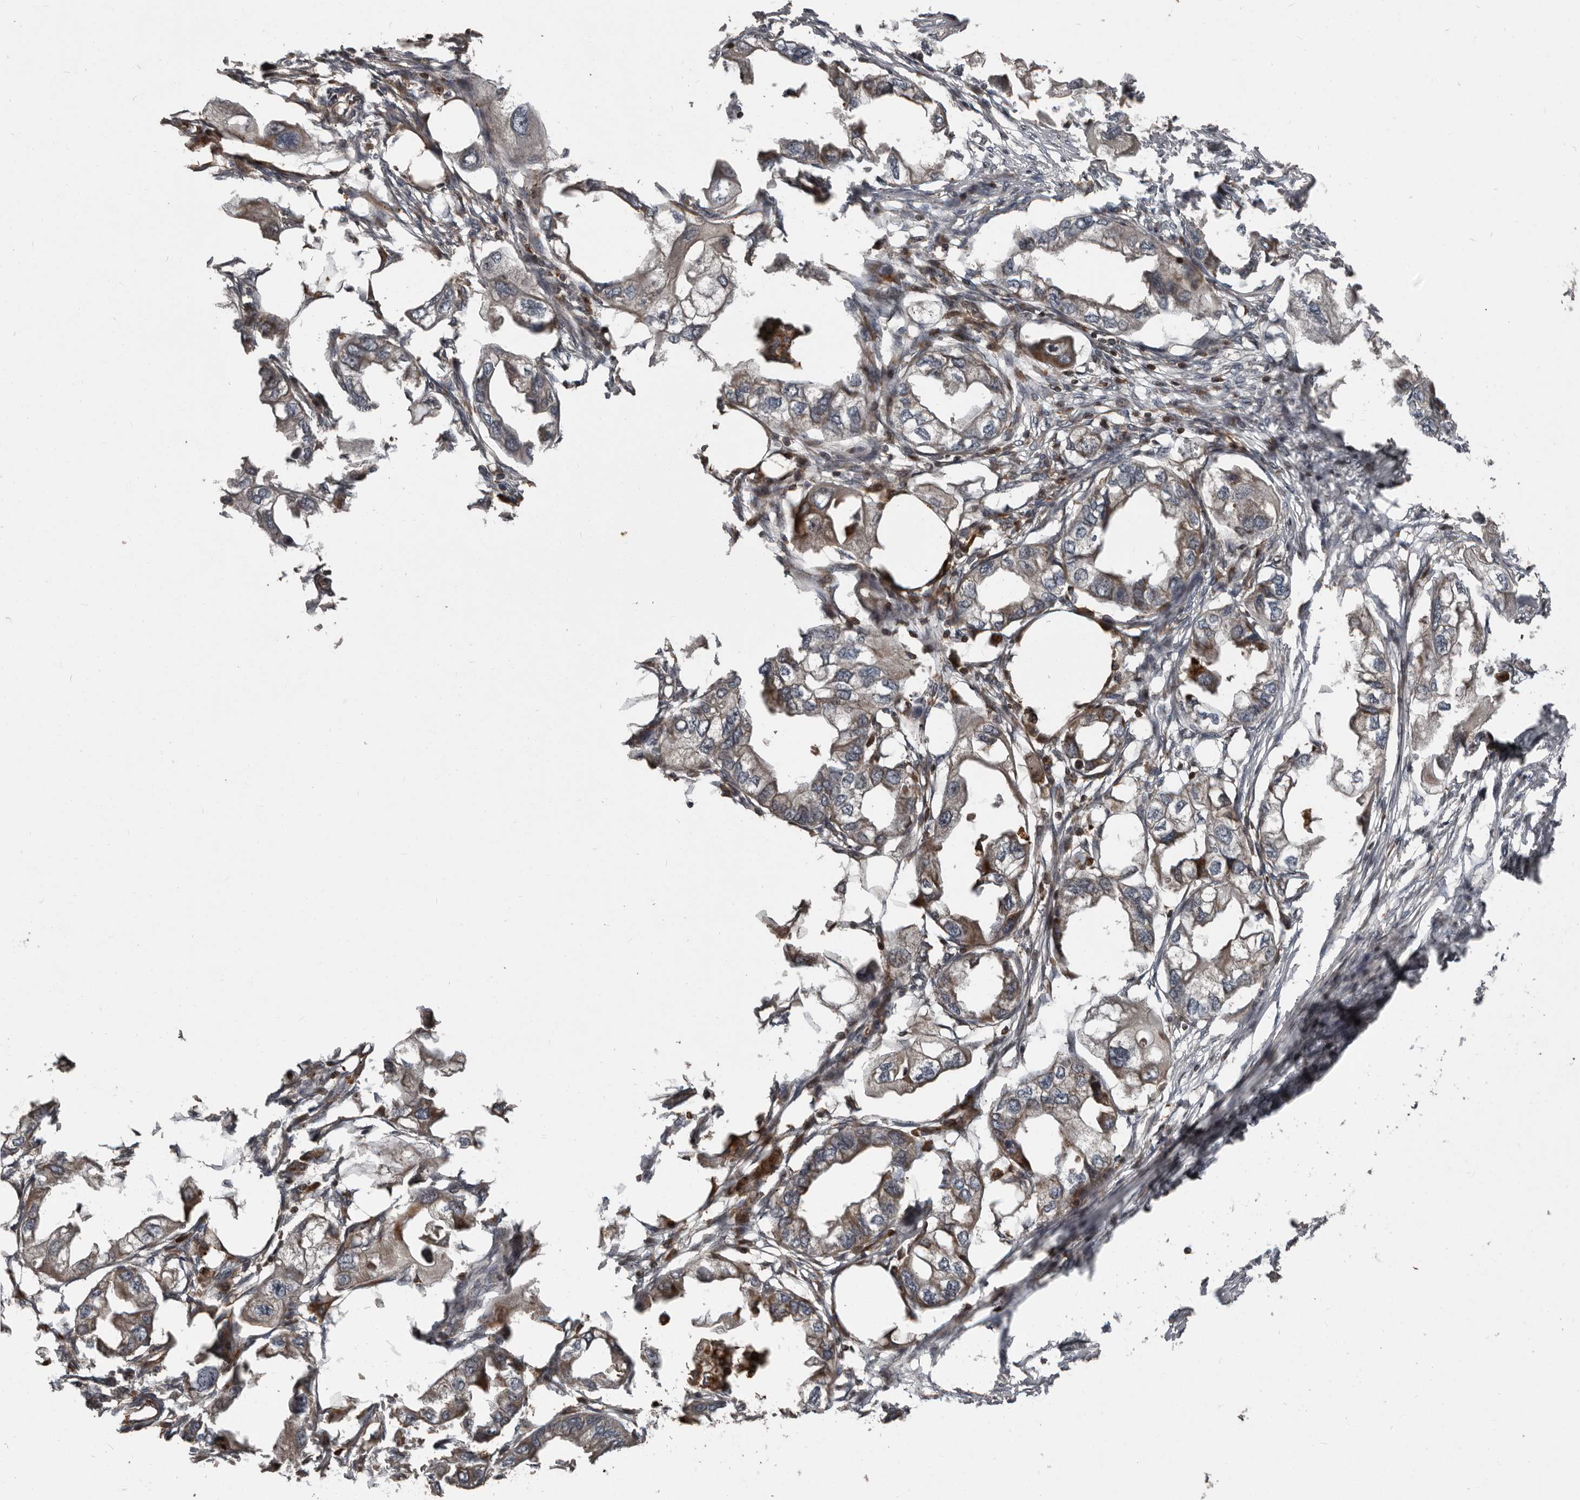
{"staining": {"intensity": "moderate", "quantity": "25%-75%", "location": "cytoplasmic/membranous"}, "tissue": "endometrial cancer", "cell_type": "Tumor cells", "image_type": "cancer", "snomed": [{"axis": "morphology", "description": "Adenocarcinoma, NOS"}, {"axis": "morphology", "description": "Adenocarcinoma, metastatic, NOS"}, {"axis": "topography", "description": "Adipose tissue"}, {"axis": "topography", "description": "Endometrium"}], "caption": "Moderate cytoplasmic/membranous protein positivity is seen in approximately 25%-75% of tumor cells in adenocarcinoma (endometrial).", "gene": "FBXO31", "patient": {"sex": "female", "age": 67}}